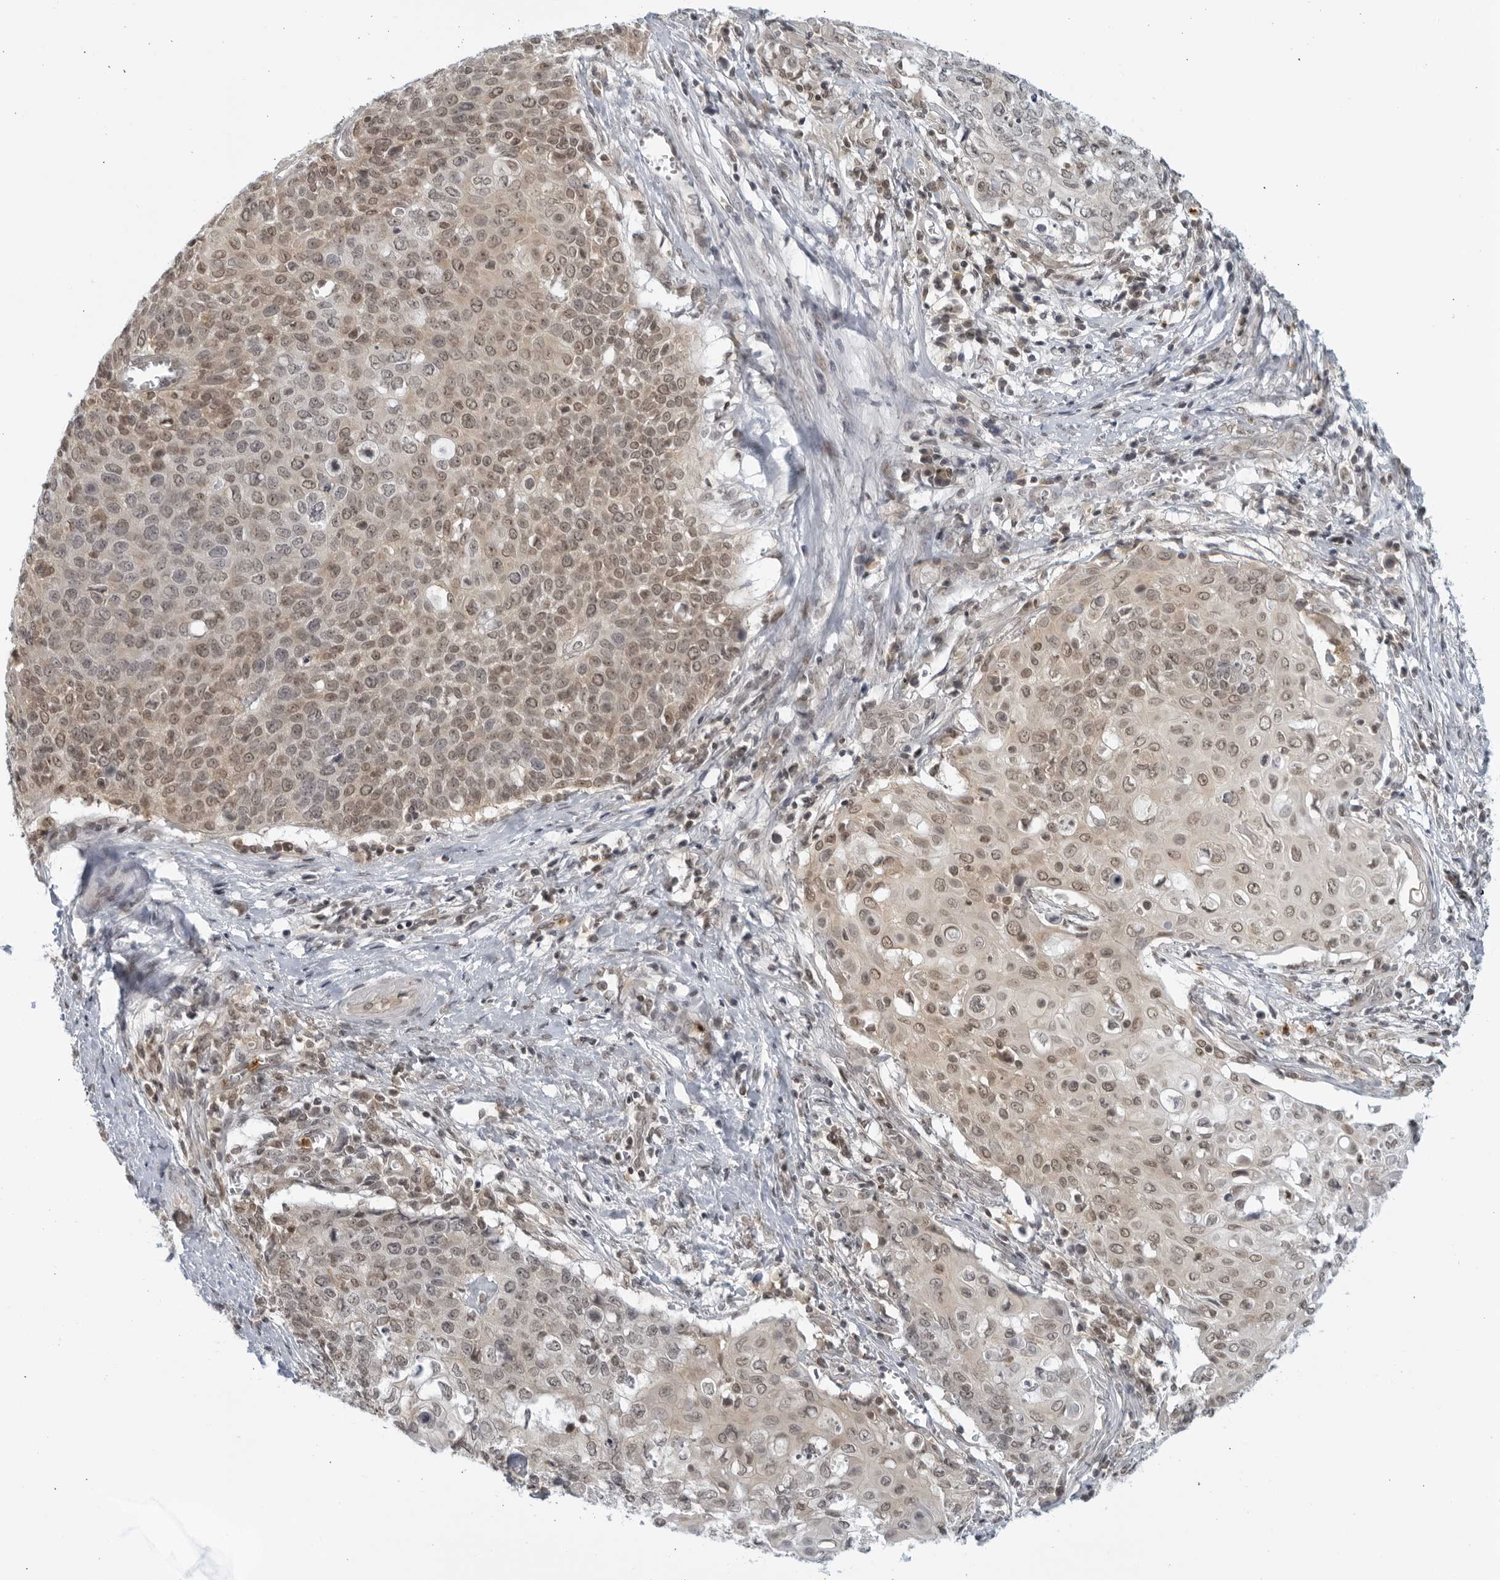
{"staining": {"intensity": "moderate", "quantity": ">75%", "location": "nuclear"}, "tissue": "cervical cancer", "cell_type": "Tumor cells", "image_type": "cancer", "snomed": [{"axis": "morphology", "description": "Squamous cell carcinoma, NOS"}, {"axis": "topography", "description": "Cervix"}], "caption": "A brown stain labels moderate nuclear positivity of a protein in squamous cell carcinoma (cervical) tumor cells.", "gene": "CC2D1B", "patient": {"sex": "female", "age": 39}}